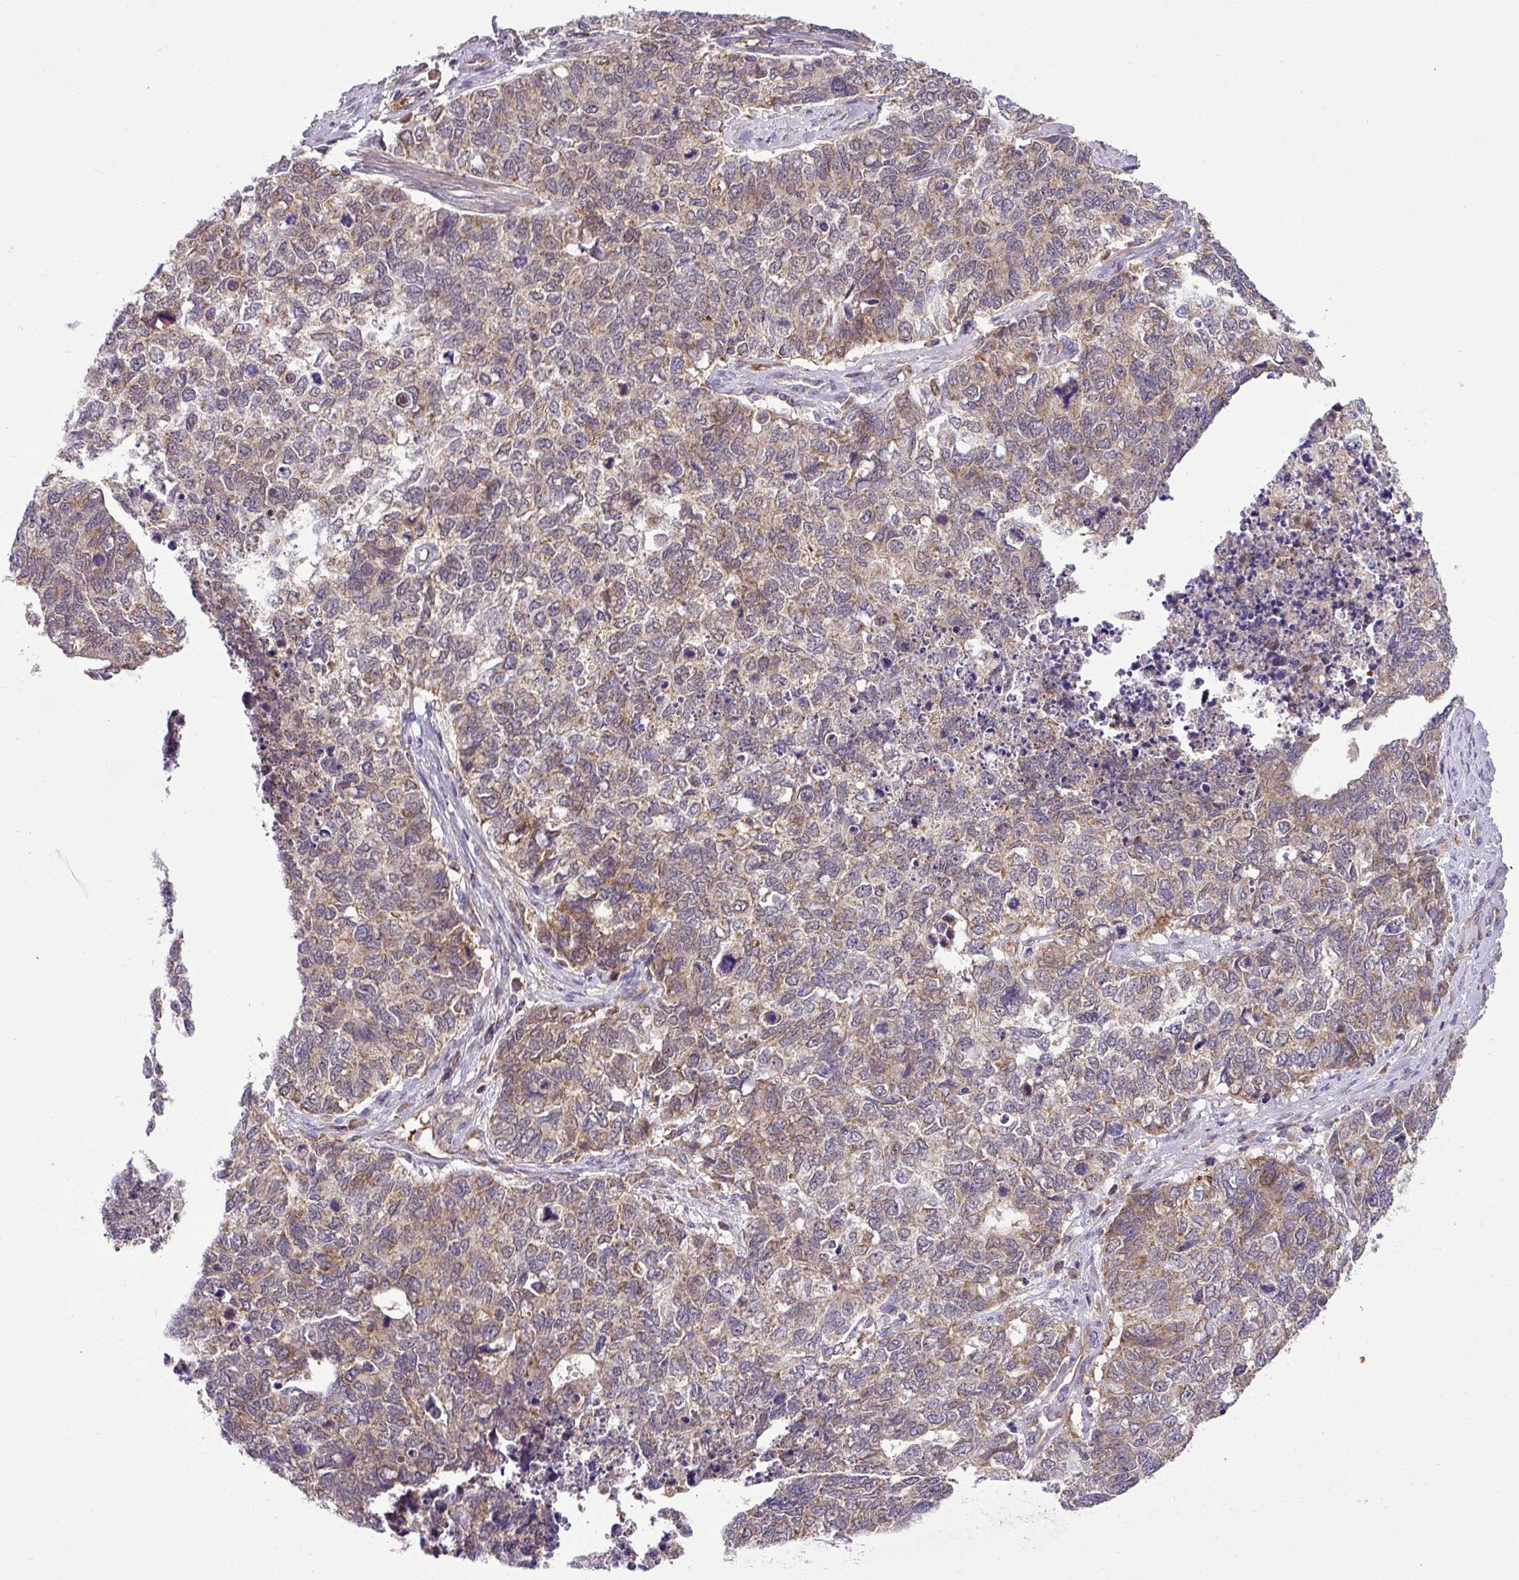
{"staining": {"intensity": "moderate", "quantity": "25%-75%", "location": "cytoplasmic/membranous"}, "tissue": "cervical cancer", "cell_type": "Tumor cells", "image_type": "cancer", "snomed": [{"axis": "morphology", "description": "Squamous cell carcinoma, NOS"}, {"axis": "topography", "description": "Cervix"}], "caption": "Cervical cancer stained with a protein marker exhibits moderate staining in tumor cells.", "gene": "ZNF513", "patient": {"sex": "female", "age": 63}}